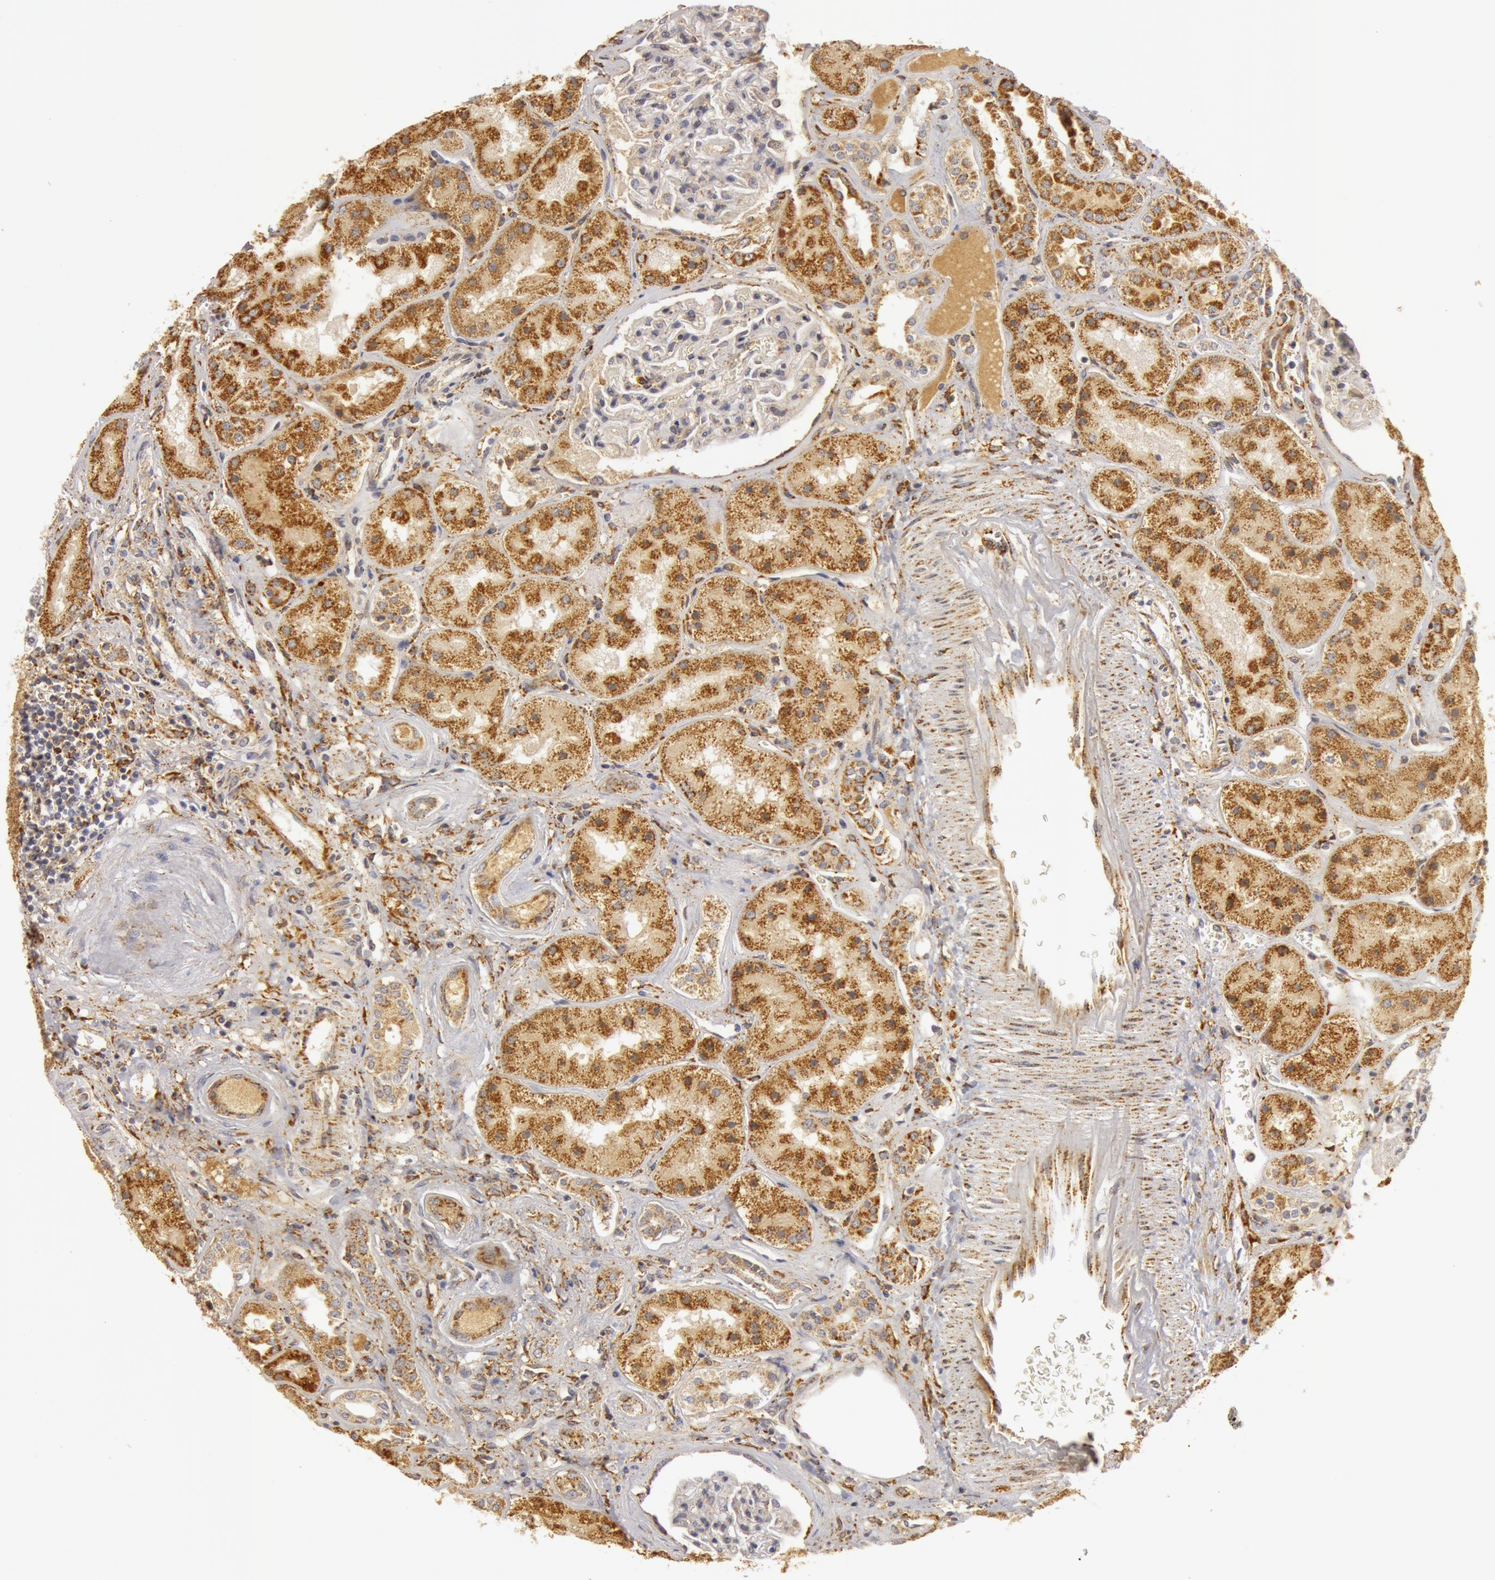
{"staining": {"intensity": "negative", "quantity": "none", "location": "none"}, "tissue": "kidney", "cell_type": "Cells in glomeruli", "image_type": "normal", "snomed": [{"axis": "morphology", "description": "Normal tissue, NOS"}, {"axis": "topography", "description": "Kidney"}], "caption": "Immunohistochemical staining of benign kidney reveals no significant expression in cells in glomeruli. The staining was performed using DAB (3,3'-diaminobenzidine) to visualize the protein expression in brown, while the nuclei were stained in blue with hematoxylin (Magnification: 20x).", "gene": "C7", "patient": {"sex": "male", "age": 28}}